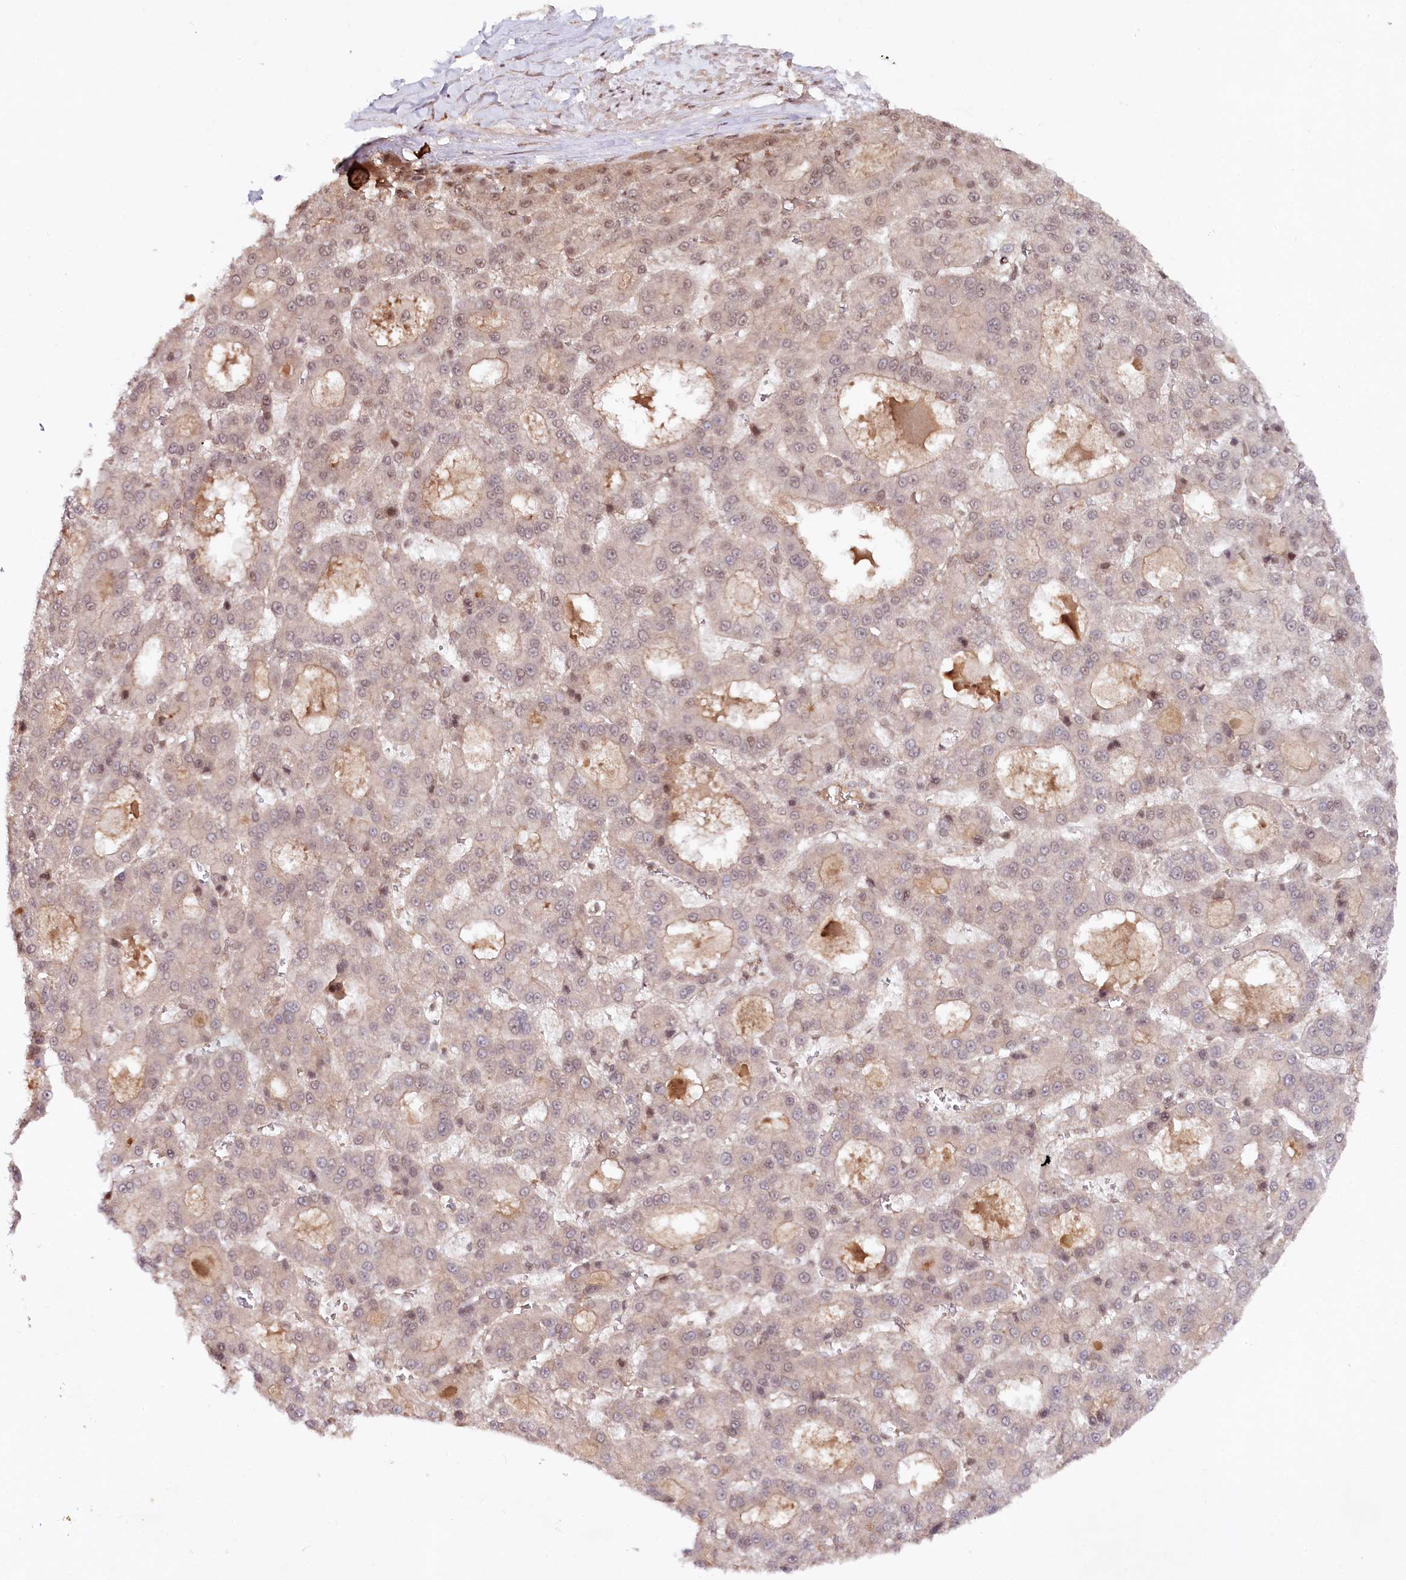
{"staining": {"intensity": "weak", "quantity": "<25%", "location": "nuclear"}, "tissue": "liver cancer", "cell_type": "Tumor cells", "image_type": "cancer", "snomed": [{"axis": "morphology", "description": "Carcinoma, Hepatocellular, NOS"}, {"axis": "topography", "description": "Liver"}], "caption": "Immunohistochemistry micrograph of neoplastic tissue: human hepatocellular carcinoma (liver) stained with DAB shows no significant protein staining in tumor cells. The staining is performed using DAB (3,3'-diaminobenzidine) brown chromogen with nuclei counter-stained in using hematoxylin.", "gene": "CCDC65", "patient": {"sex": "male", "age": 70}}